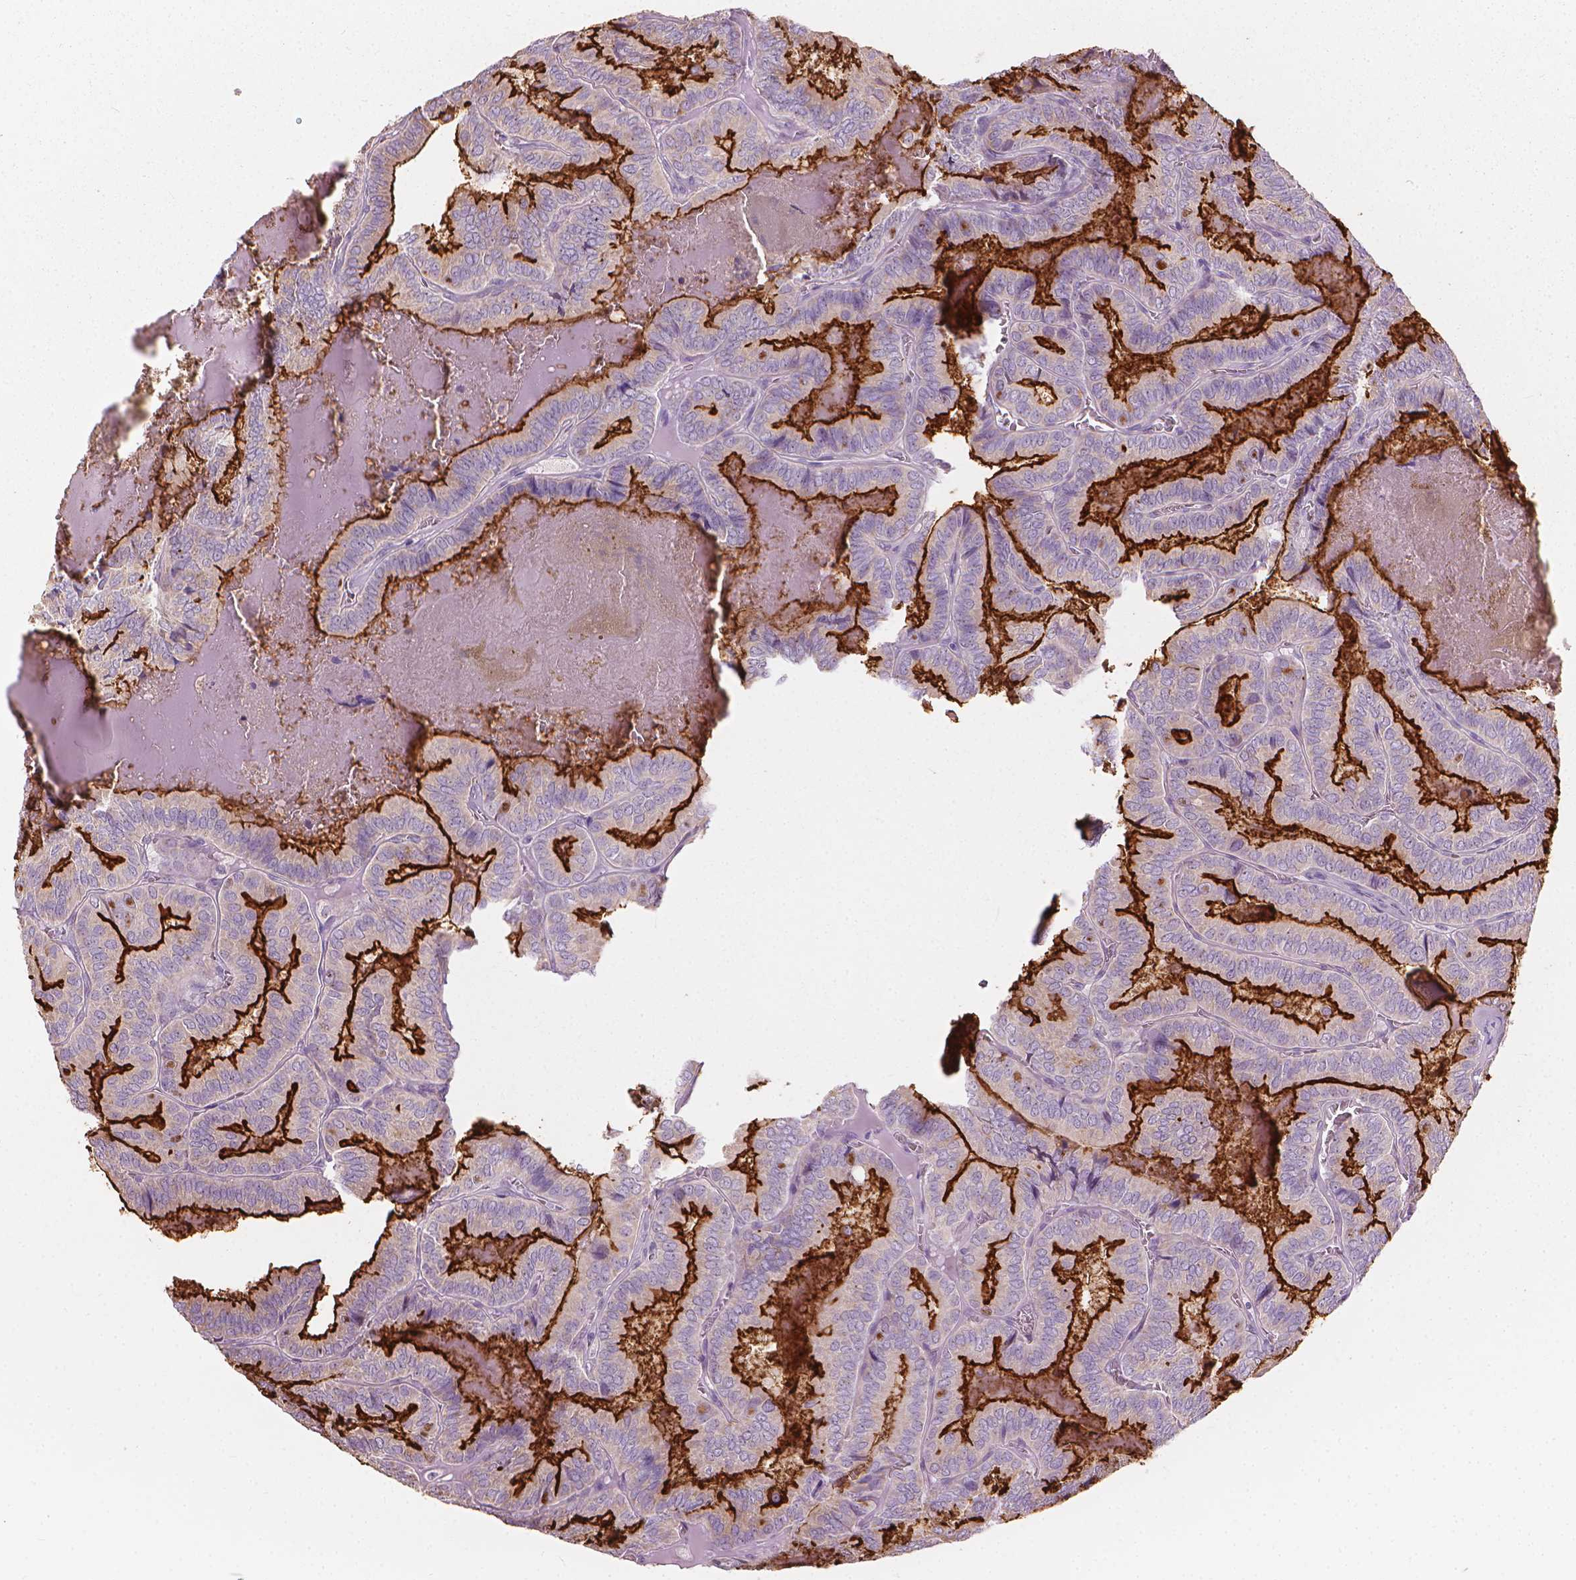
{"staining": {"intensity": "strong", "quantity": "<25%", "location": "cytoplasmic/membranous"}, "tissue": "thyroid cancer", "cell_type": "Tumor cells", "image_type": "cancer", "snomed": [{"axis": "morphology", "description": "Papillary adenocarcinoma, NOS"}, {"axis": "topography", "description": "Thyroid gland"}], "caption": "Thyroid papillary adenocarcinoma tissue shows strong cytoplasmic/membranous expression in approximately <25% of tumor cells (DAB (3,3'-diaminobenzidine) = brown stain, brightfield microscopy at high magnification).", "gene": "GPRC5A", "patient": {"sex": "female", "age": 75}}